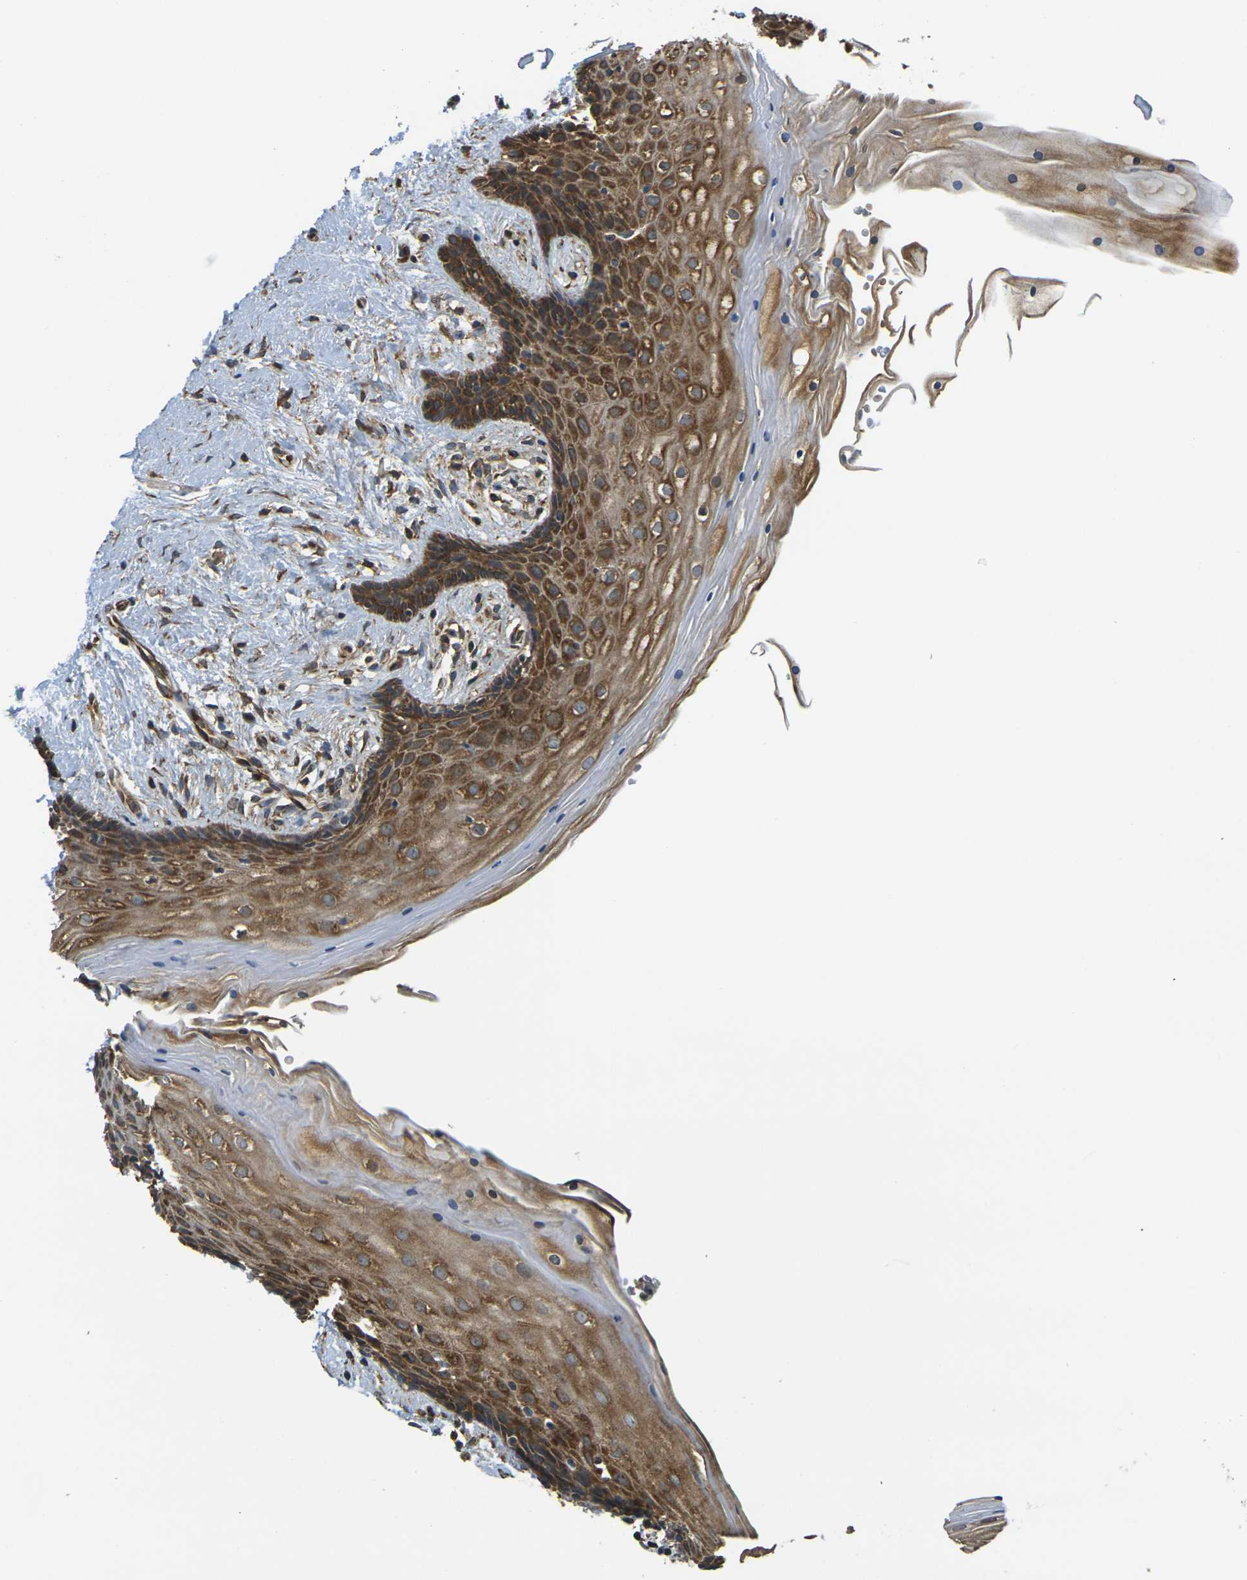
{"staining": {"intensity": "strong", "quantity": ">75%", "location": "cytoplasmic/membranous"}, "tissue": "vagina", "cell_type": "Squamous epithelial cells", "image_type": "normal", "snomed": [{"axis": "morphology", "description": "Normal tissue, NOS"}, {"axis": "topography", "description": "Vagina"}], "caption": "Protein analysis of normal vagina exhibits strong cytoplasmic/membranous staining in approximately >75% of squamous epithelial cells. Immunohistochemistry stains the protein of interest in brown and the nuclei are stained blue.", "gene": "CAST", "patient": {"sex": "female", "age": 44}}